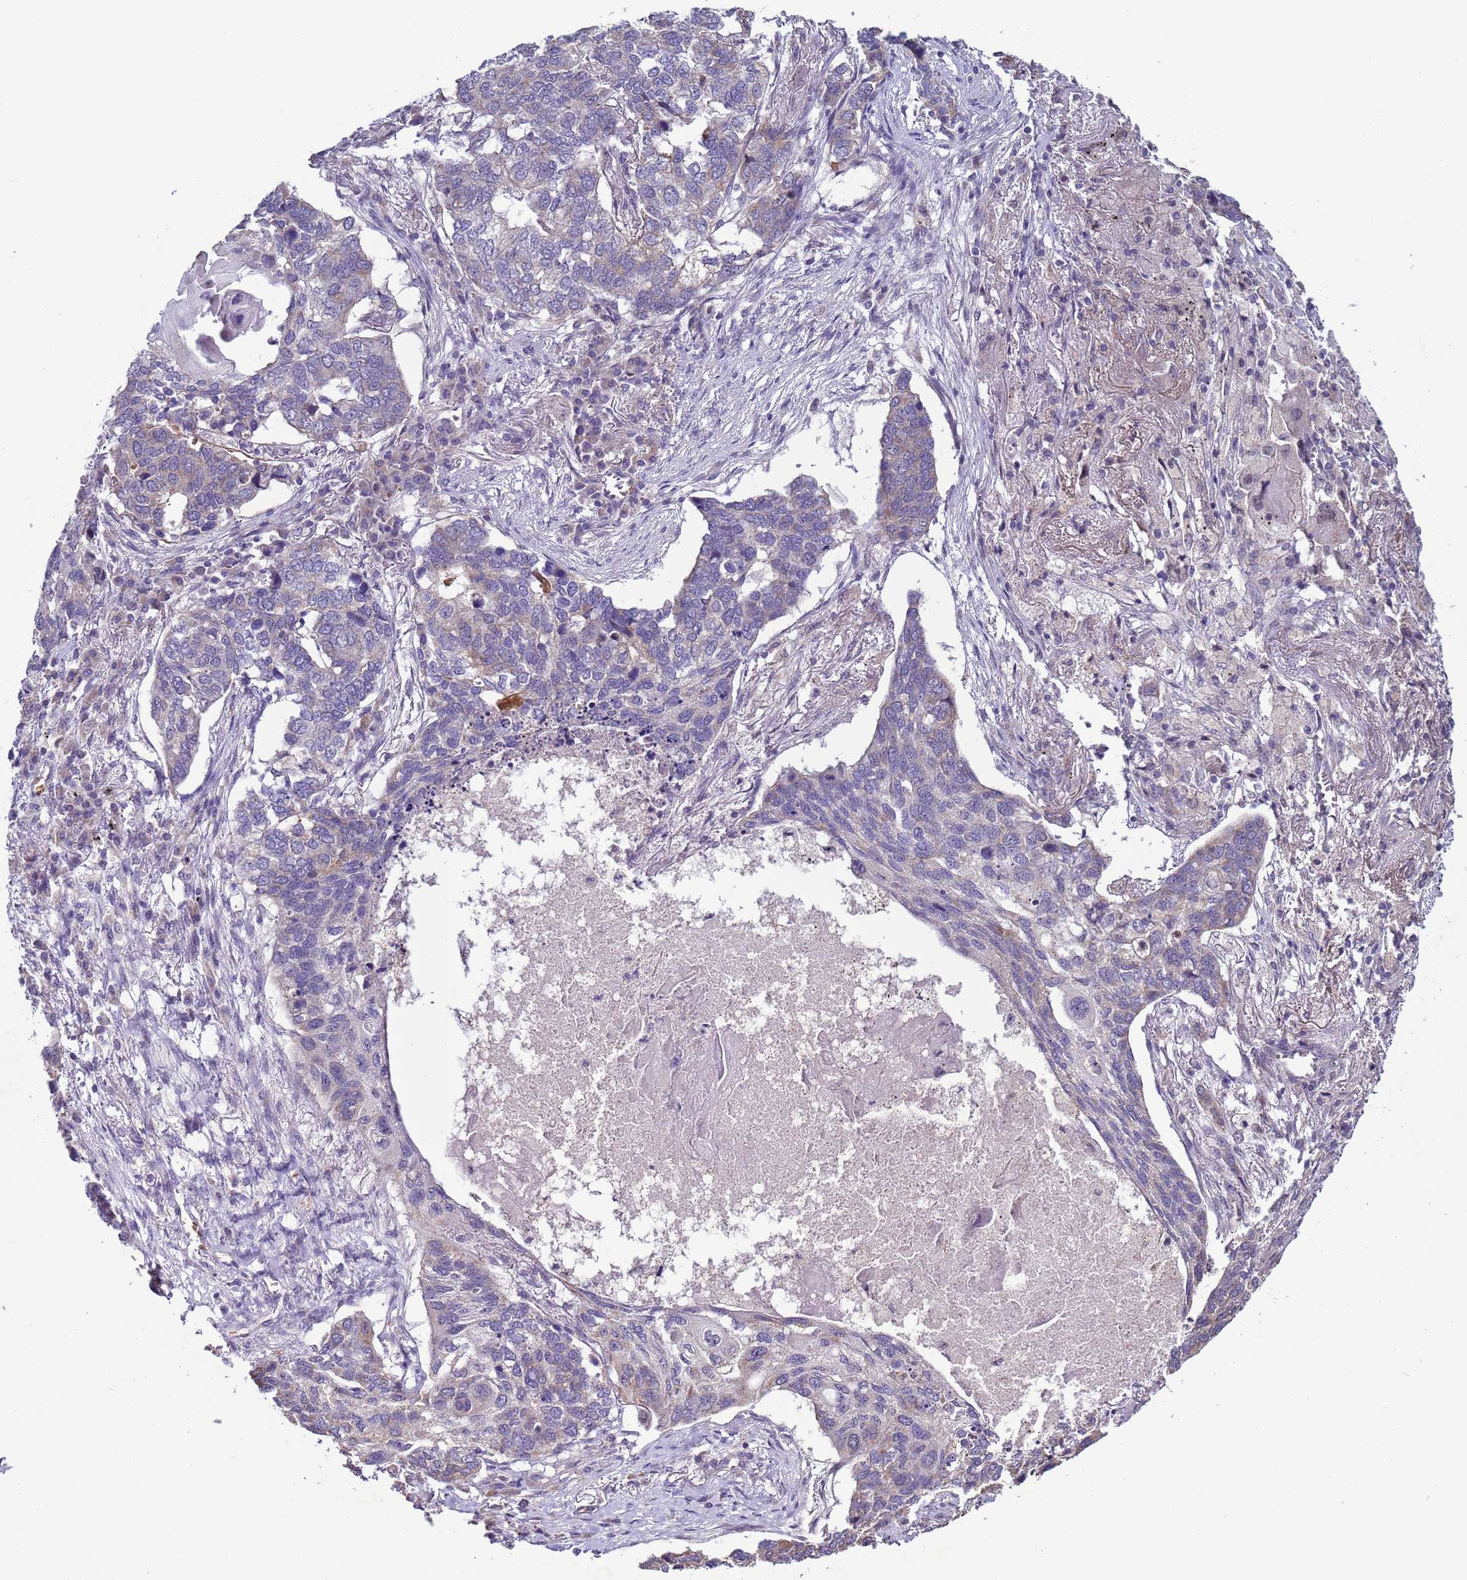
{"staining": {"intensity": "negative", "quantity": "none", "location": "none"}, "tissue": "lung cancer", "cell_type": "Tumor cells", "image_type": "cancer", "snomed": [{"axis": "morphology", "description": "Squamous cell carcinoma, NOS"}, {"axis": "topography", "description": "Lung"}], "caption": "IHC micrograph of neoplastic tissue: lung cancer (squamous cell carcinoma) stained with DAB reveals no significant protein expression in tumor cells. (DAB (3,3'-diaminobenzidine) immunohistochemistry, high magnification).", "gene": "CLHC1", "patient": {"sex": "female", "age": 63}}